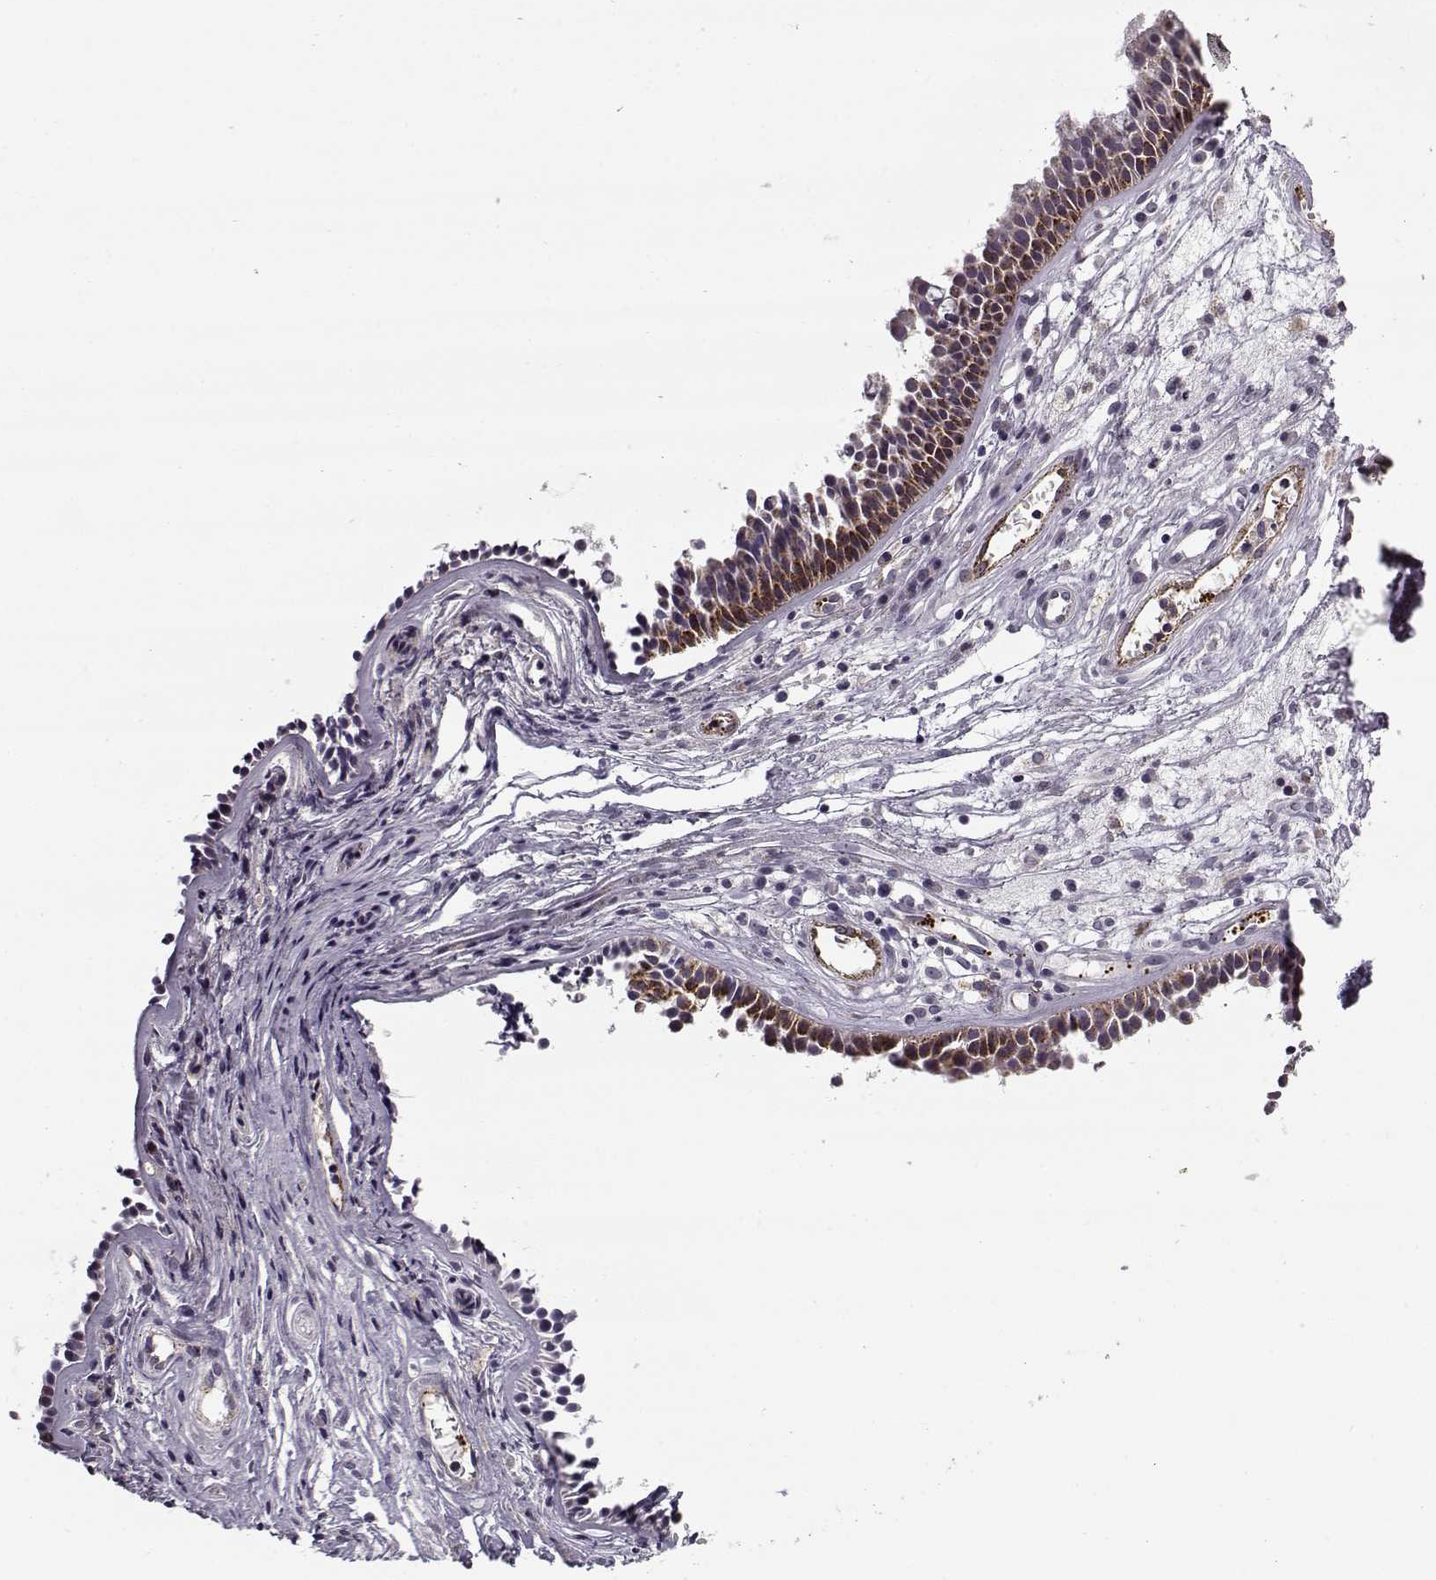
{"staining": {"intensity": "strong", "quantity": "25%-75%", "location": "cytoplasmic/membranous"}, "tissue": "nasopharynx", "cell_type": "Respiratory epithelial cells", "image_type": "normal", "snomed": [{"axis": "morphology", "description": "Normal tissue, NOS"}, {"axis": "topography", "description": "Nasopharynx"}], "caption": "Nasopharynx stained with DAB immunohistochemistry (IHC) shows high levels of strong cytoplasmic/membranous staining in about 25%-75% of respiratory epithelial cells. (DAB (3,3'-diaminobenzidine) = brown stain, brightfield microscopy at high magnification).", "gene": "SNCA", "patient": {"sex": "male", "age": 31}}